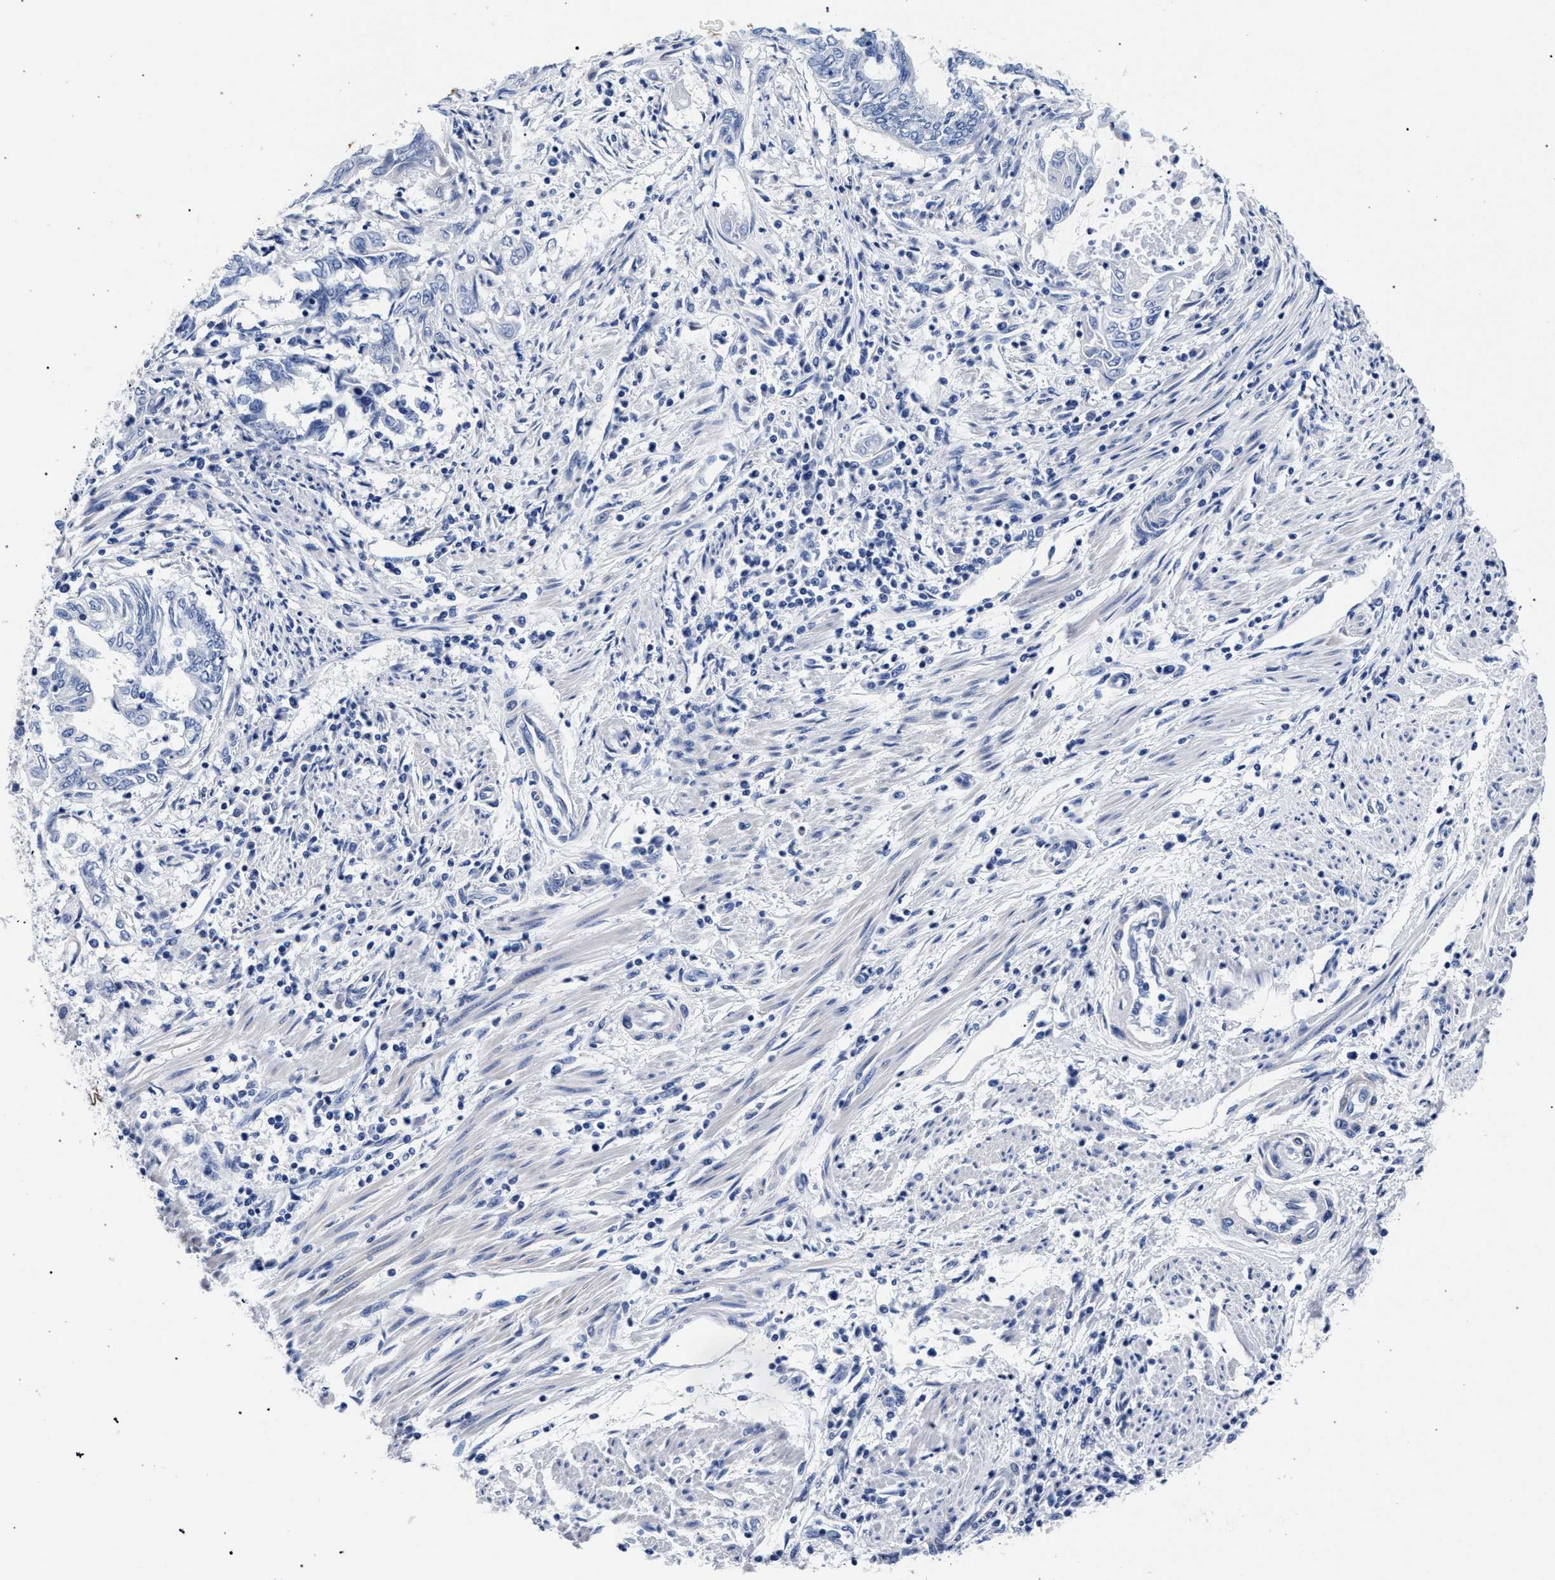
{"staining": {"intensity": "negative", "quantity": "none", "location": "none"}, "tissue": "endometrial cancer", "cell_type": "Tumor cells", "image_type": "cancer", "snomed": [{"axis": "morphology", "description": "Adenocarcinoma, NOS"}, {"axis": "topography", "description": "Uterus"}, {"axis": "topography", "description": "Endometrium"}], "caption": "High power microscopy image of an immunohistochemistry micrograph of endometrial adenocarcinoma, revealing no significant positivity in tumor cells.", "gene": "AKAP4", "patient": {"sex": "female", "age": 70}}